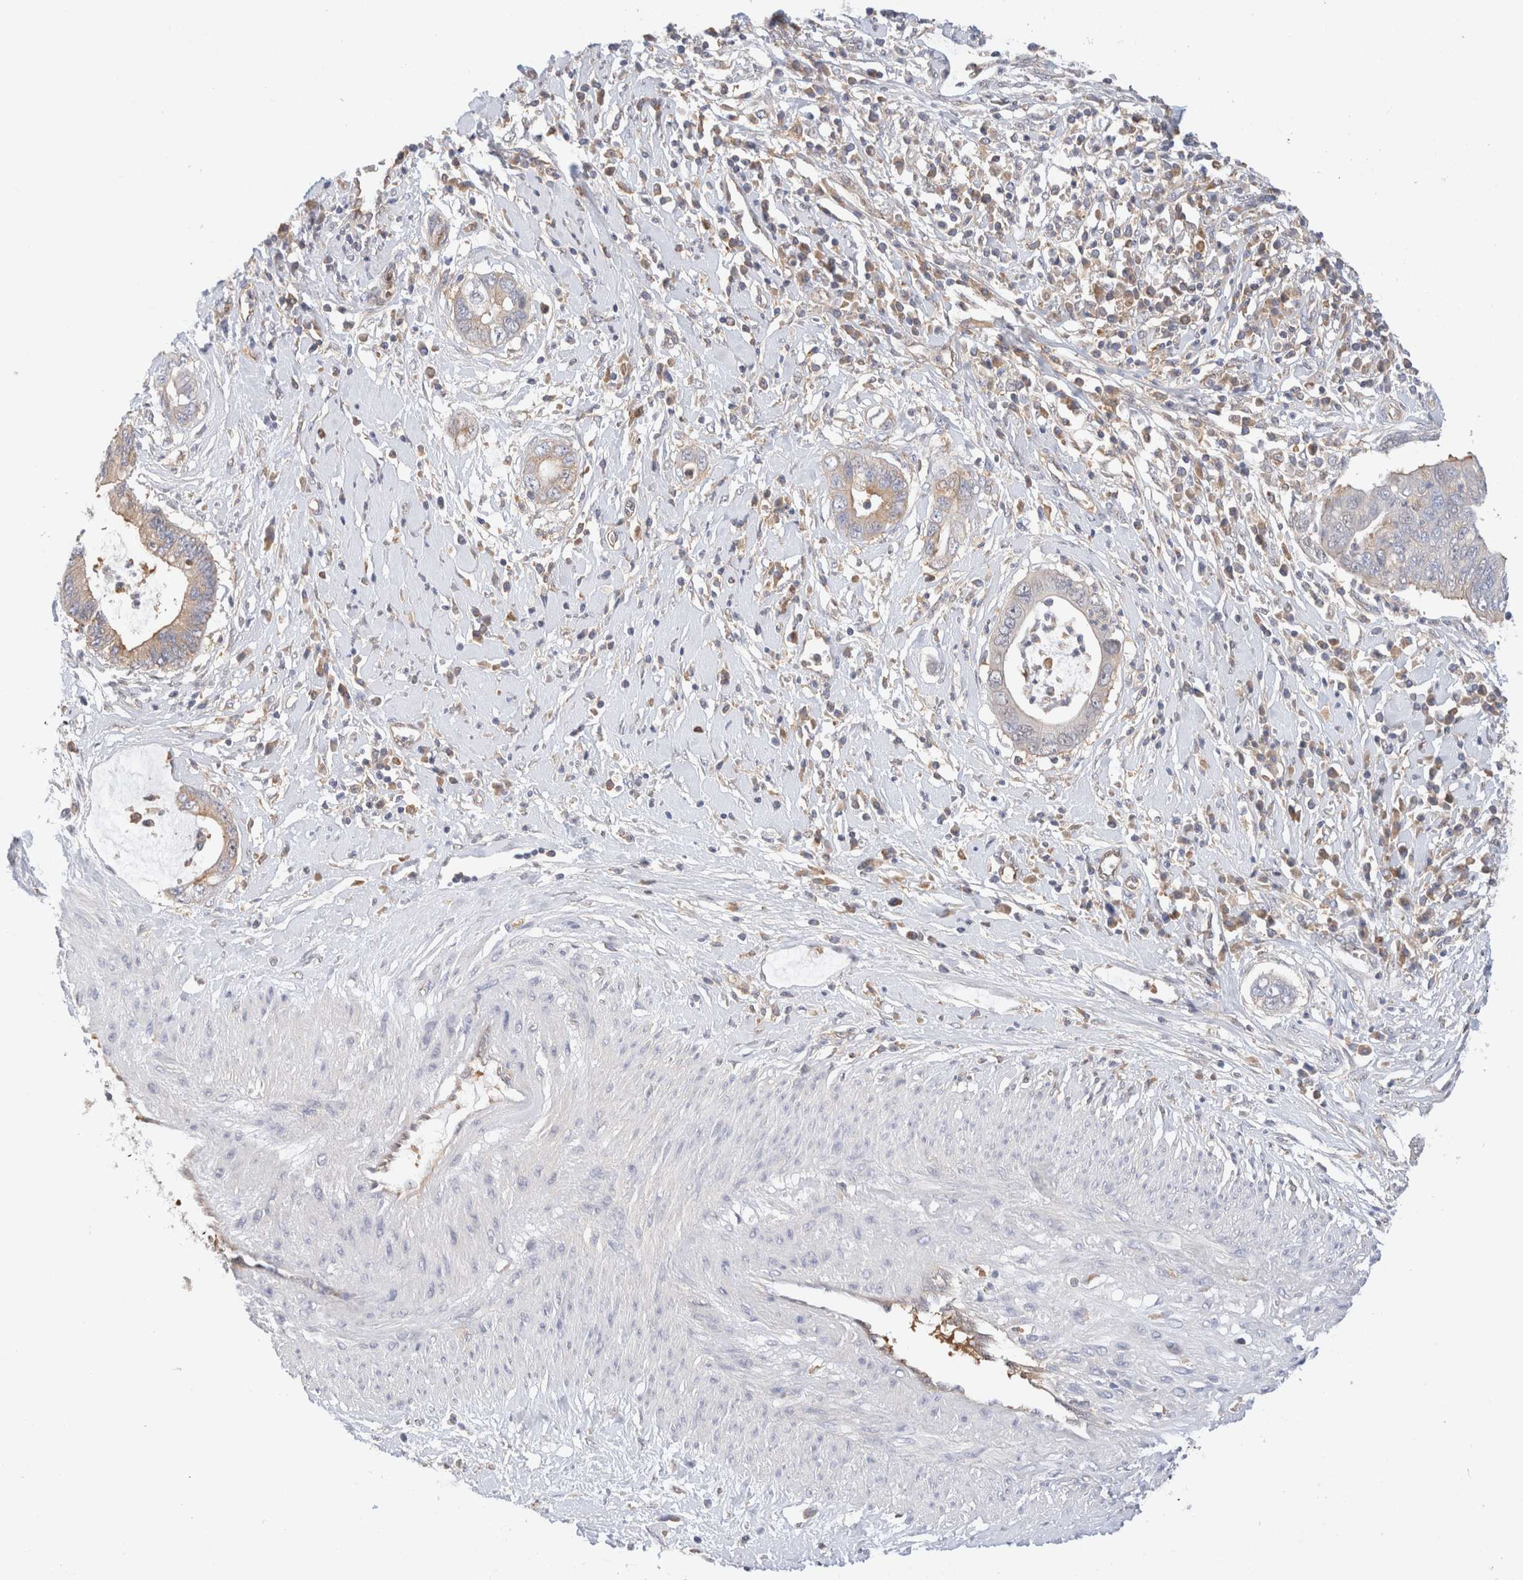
{"staining": {"intensity": "weak", "quantity": "<25%", "location": "cytoplasmic/membranous"}, "tissue": "cervical cancer", "cell_type": "Tumor cells", "image_type": "cancer", "snomed": [{"axis": "morphology", "description": "Adenocarcinoma, NOS"}, {"axis": "topography", "description": "Cervix"}], "caption": "DAB immunohistochemical staining of cervical adenocarcinoma demonstrates no significant staining in tumor cells.", "gene": "RABEP1", "patient": {"sex": "female", "age": 44}}